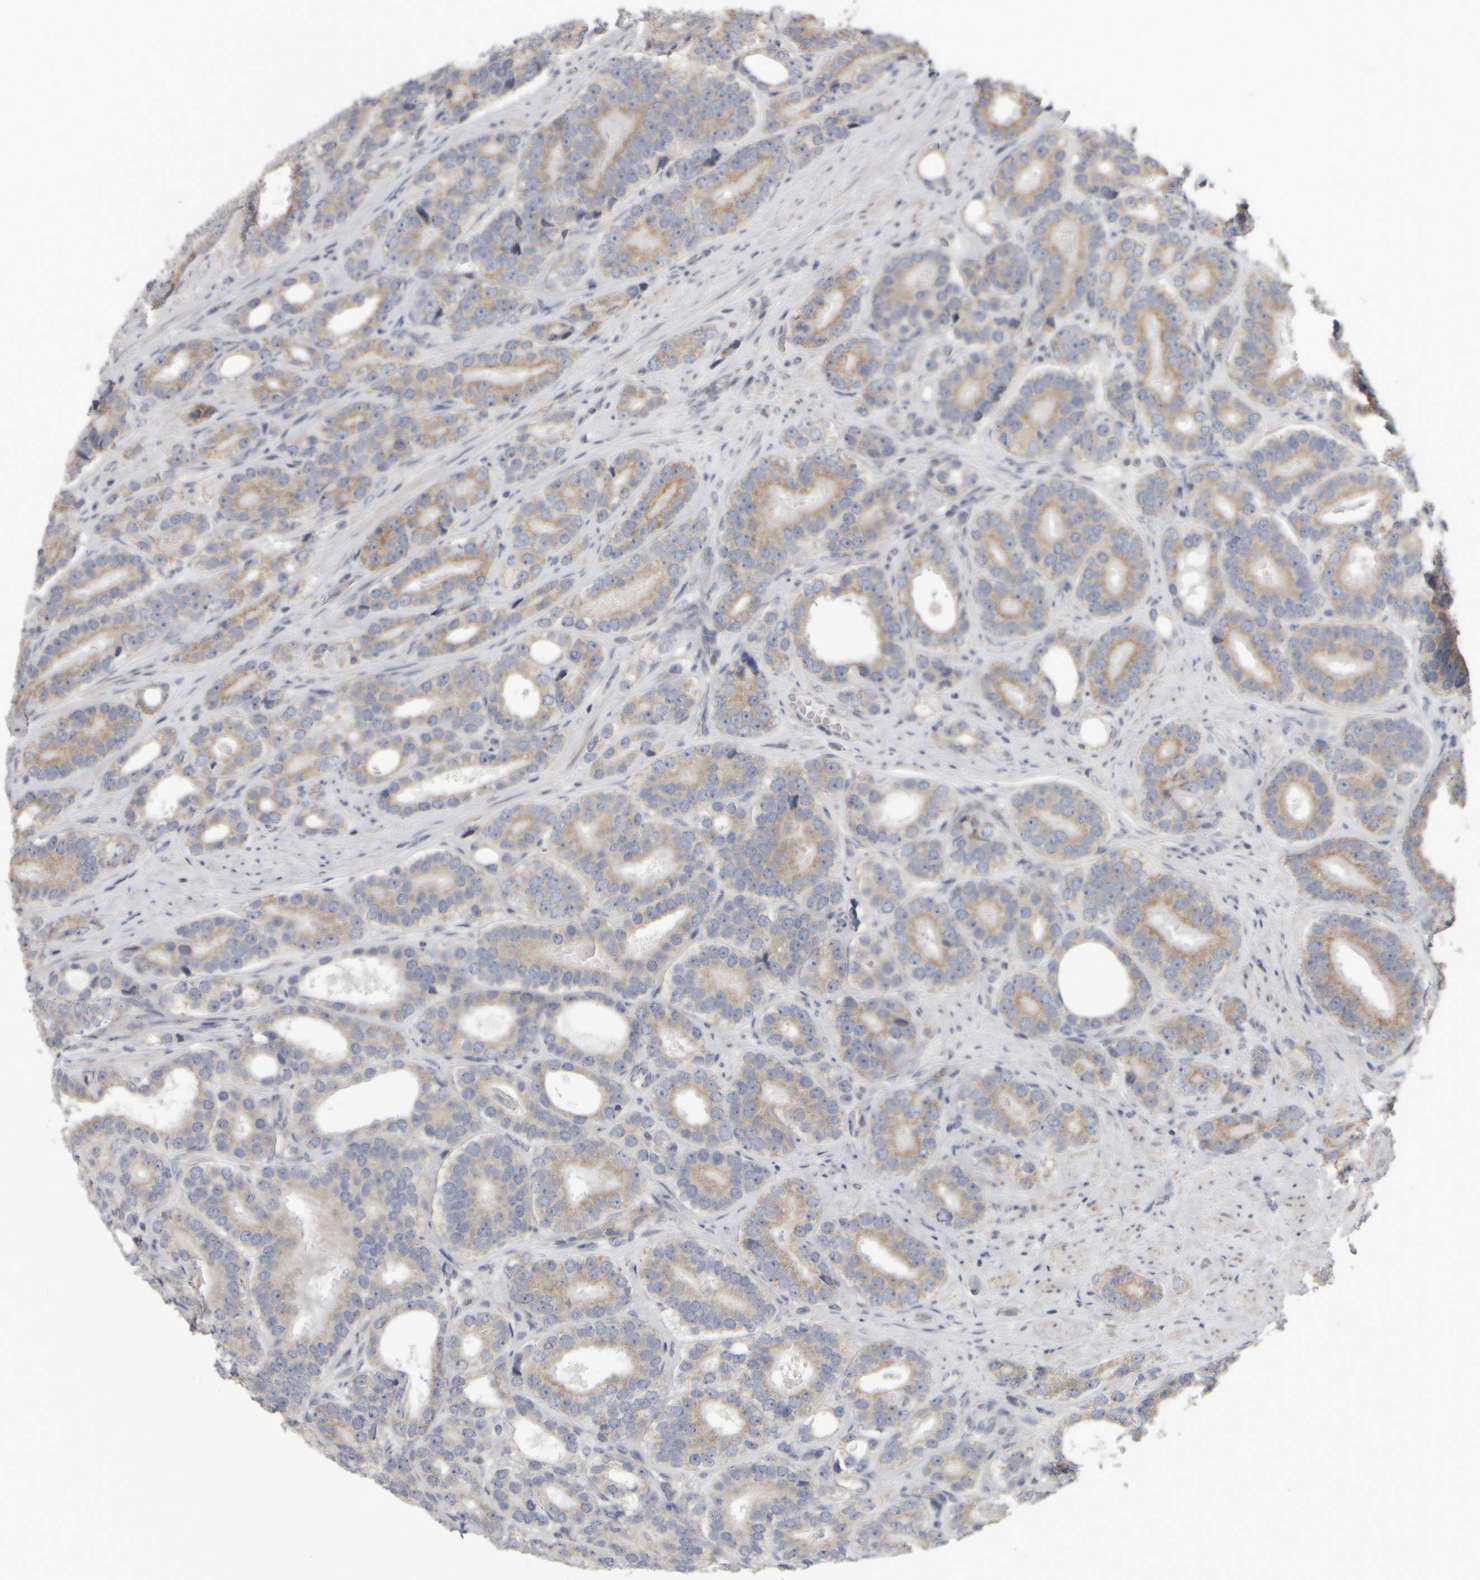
{"staining": {"intensity": "weak", "quantity": ">75%", "location": "cytoplasmic/membranous"}, "tissue": "prostate cancer", "cell_type": "Tumor cells", "image_type": "cancer", "snomed": [{"axis": "morphology", "description": "Adenocarcinoma, High grade"}, {"axis": "topography", "description": "Prostate"}], "caption": "A brown stain labels weak cytoplasmic/membranous expression of a protein in human prostate cancer tumor cells.", "gene": "SCO1", "patient": {"sex": "male", "age": 56}}